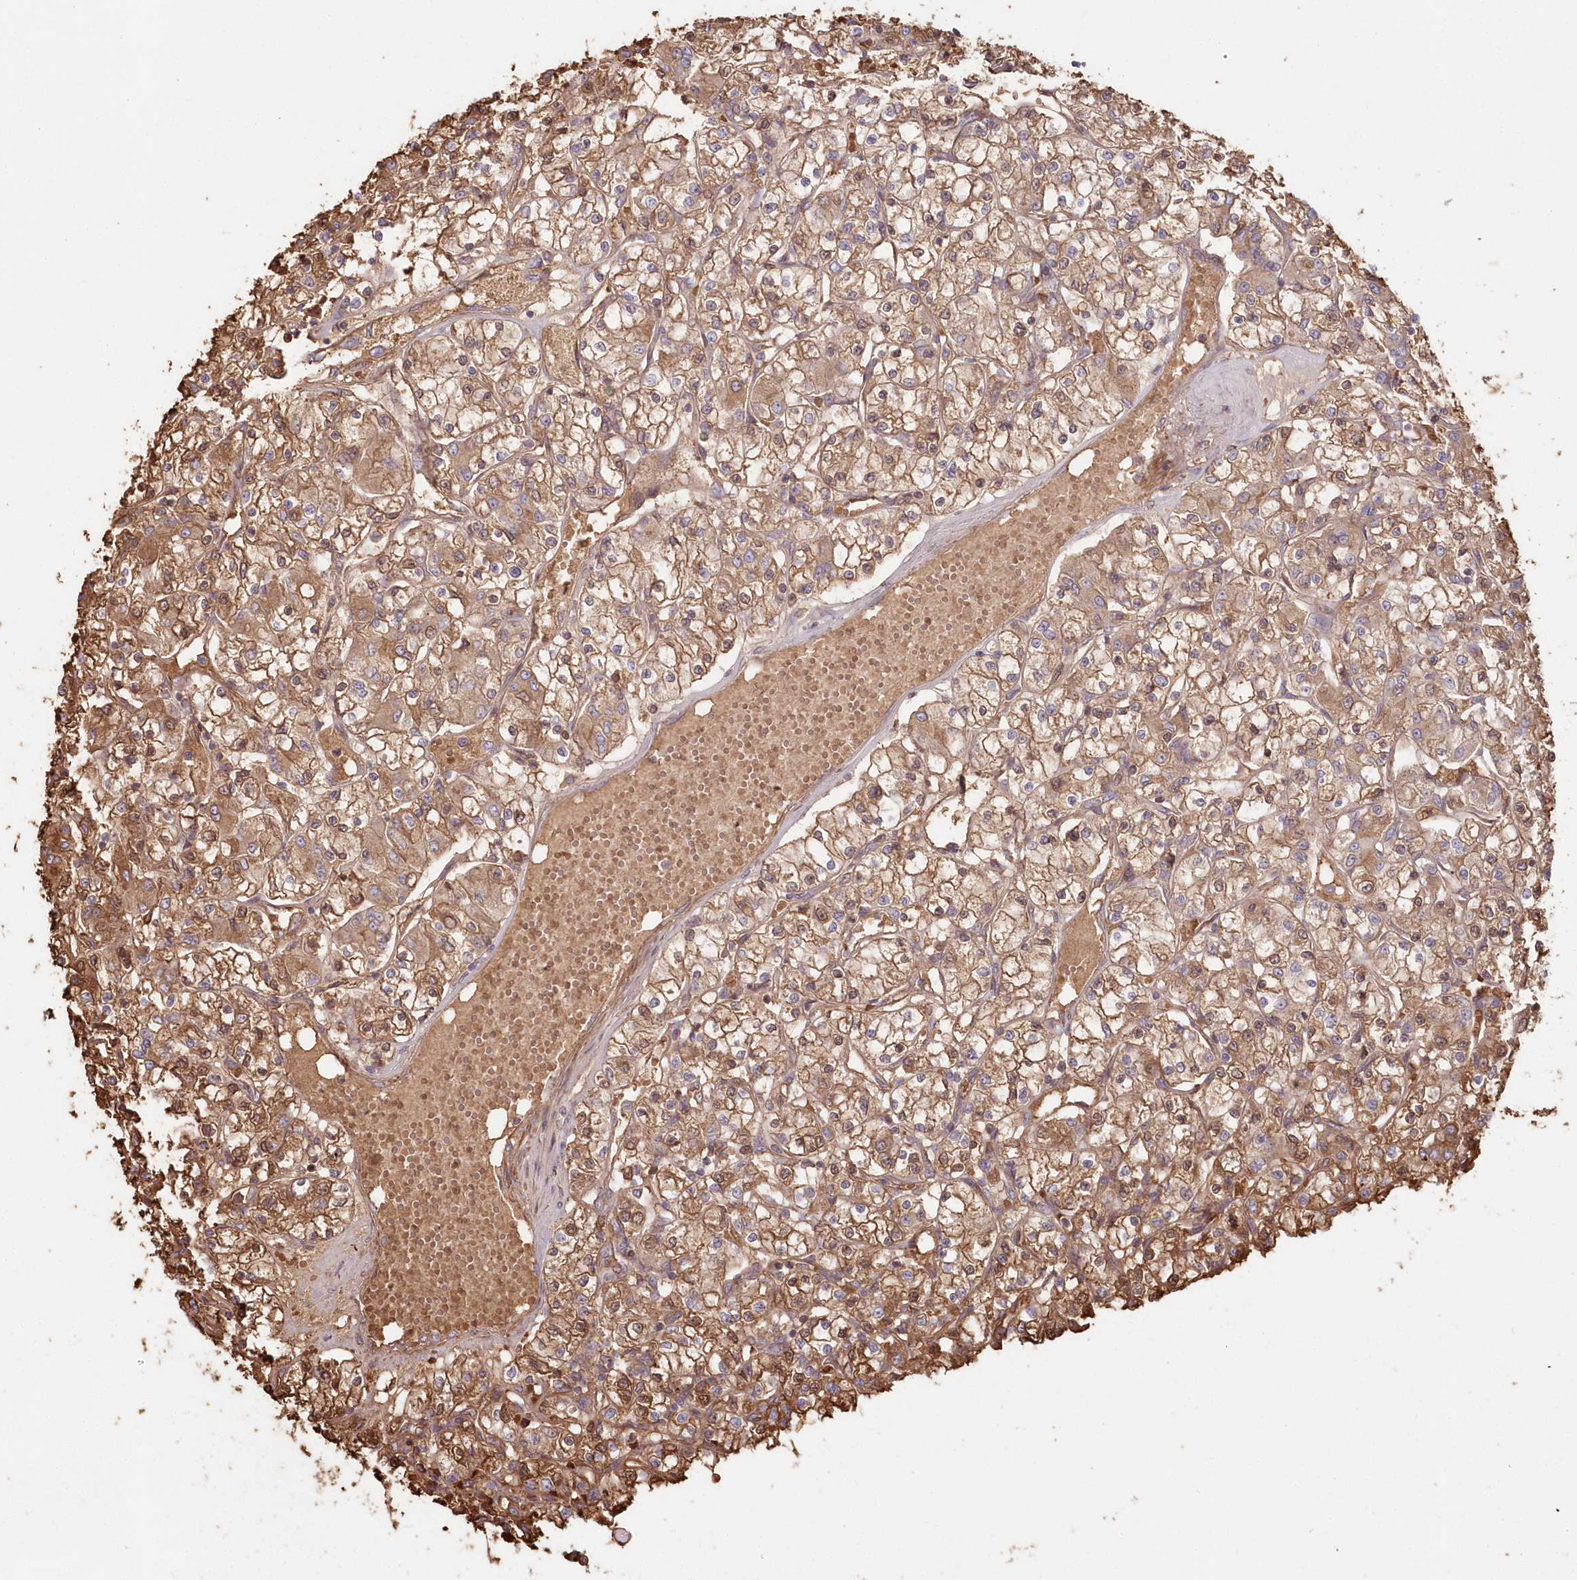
{"staining": {"intensity": "moderate", "quantity": ">75%", "location": "cytoplasmic/membranous"}, "tissue": "renal cancer", "cell_type": "Tumor cells", "image_type": "cancer", "snomed": [{"axis": "morphology", "description": "Adenocarcinoma, NOS"}, {"axis": "topography", "description": "Kidney"}], "caption": "This image reveals immunohistochemistry staining of human adenocarcinoma (renal), with medium moderate cytoplasmic/membranous positivity in about >75% of tumor cells.", "gene": "SERINC1", "patient": {"sex": "female", "age": 59}}